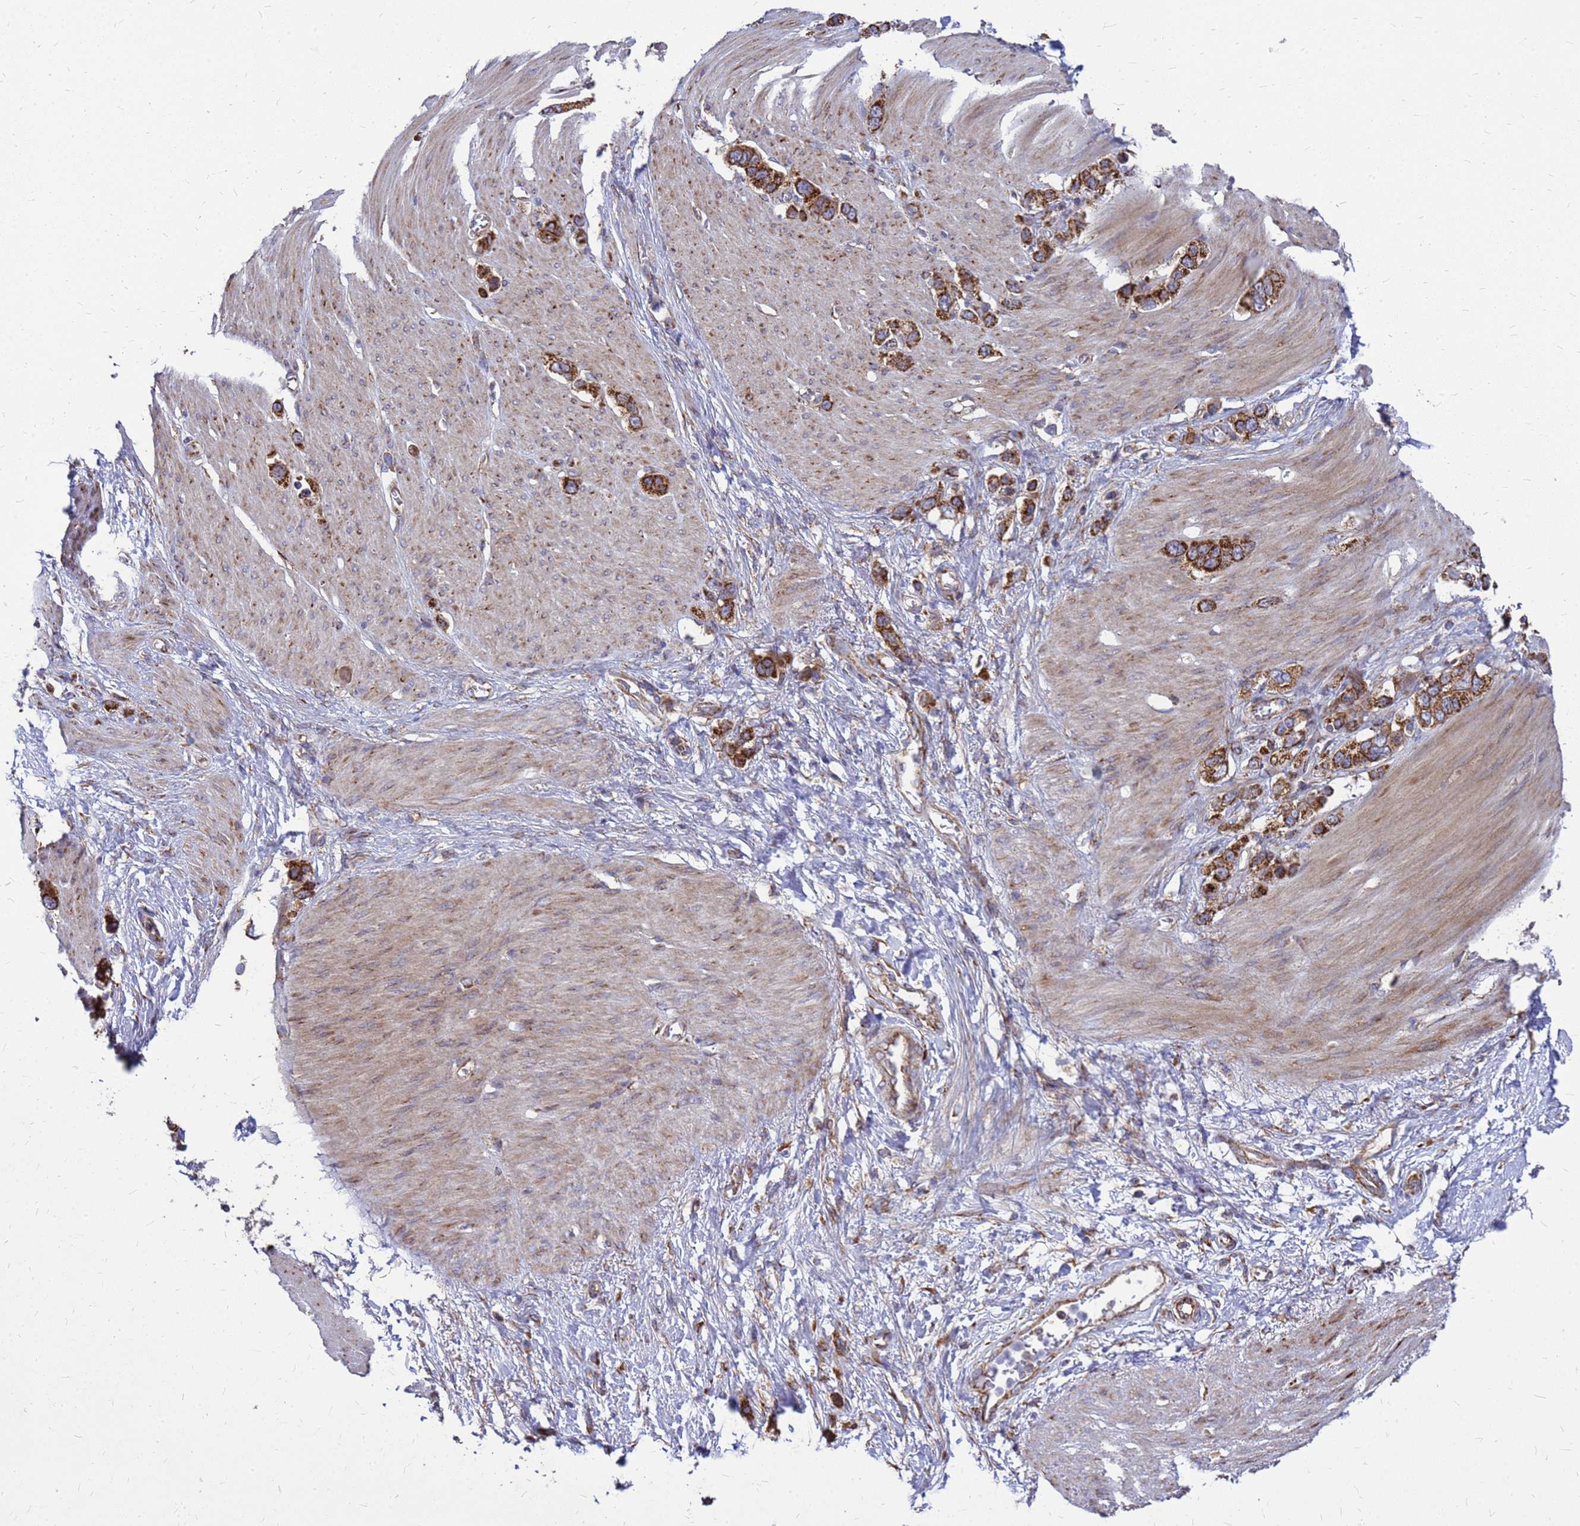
{"staining": {"intensity": "strong", "quantity": ">75%", "location": "cytoplasmic/membranous"}, "tissue": "stomach cancer", "cell_type": "Tumor cells", "image_type": "cancer", "snomed": [{"axis": "morphology", "description": "Adenocarcinoma, NOS"}, {"axis": "morphology", "description": "Adenocarcinoma, High grade"}, {"axis": "topography", "description": "Stomach, upper"}, {"axis": "topography", "description": "Stomach, lower"}], "caption": "Immunohistochemistry (IHC) (DAB) staining of human stomach adenocarcinoma (high-grade) shows strong cytoplasmic/membranous protein expression in about >75% of tumor cells.", "gene": "FSTL4", "patient": {"sex": "female", "age": 65}}